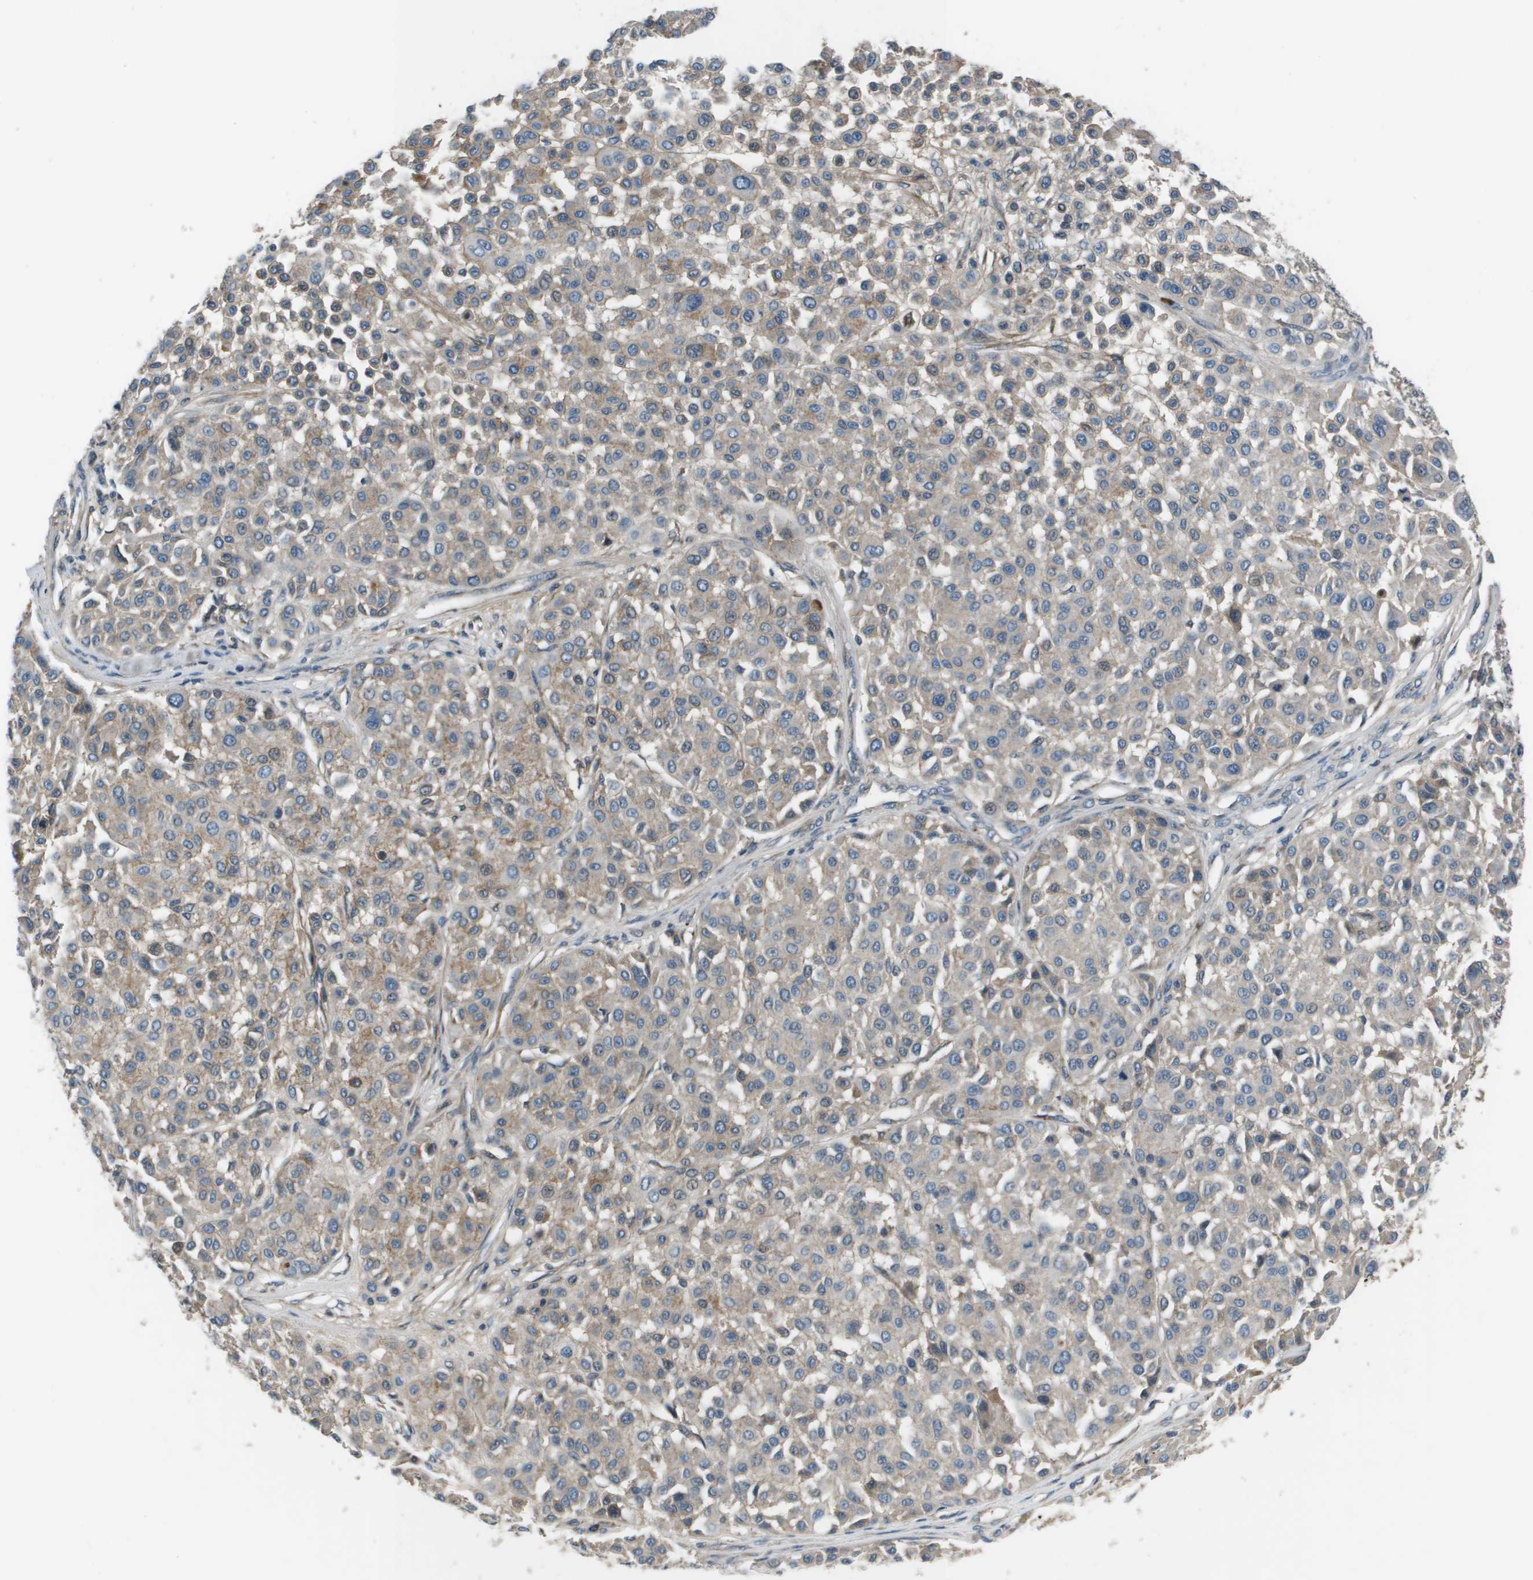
{"staining": {"intensity": "weak", "quantity": "<25%", "location": "cytoplasmic/membranous"}, "tissue": "melanoma", "cell_type": "Tumor cells", "image_type": "cancer", "snomed": [{"axis": "morphology", "description": "Malignant melanoma, Metastatic site"}, {"axis": "topography", "description": "Soft tissue"}], "caption": "Immunohistochemistry of human malignant melanoma (metastatic site) displays no staining in tumor cells.", "gene": "PCOLCE", "patient": {"sex": "male", "age": 41}}